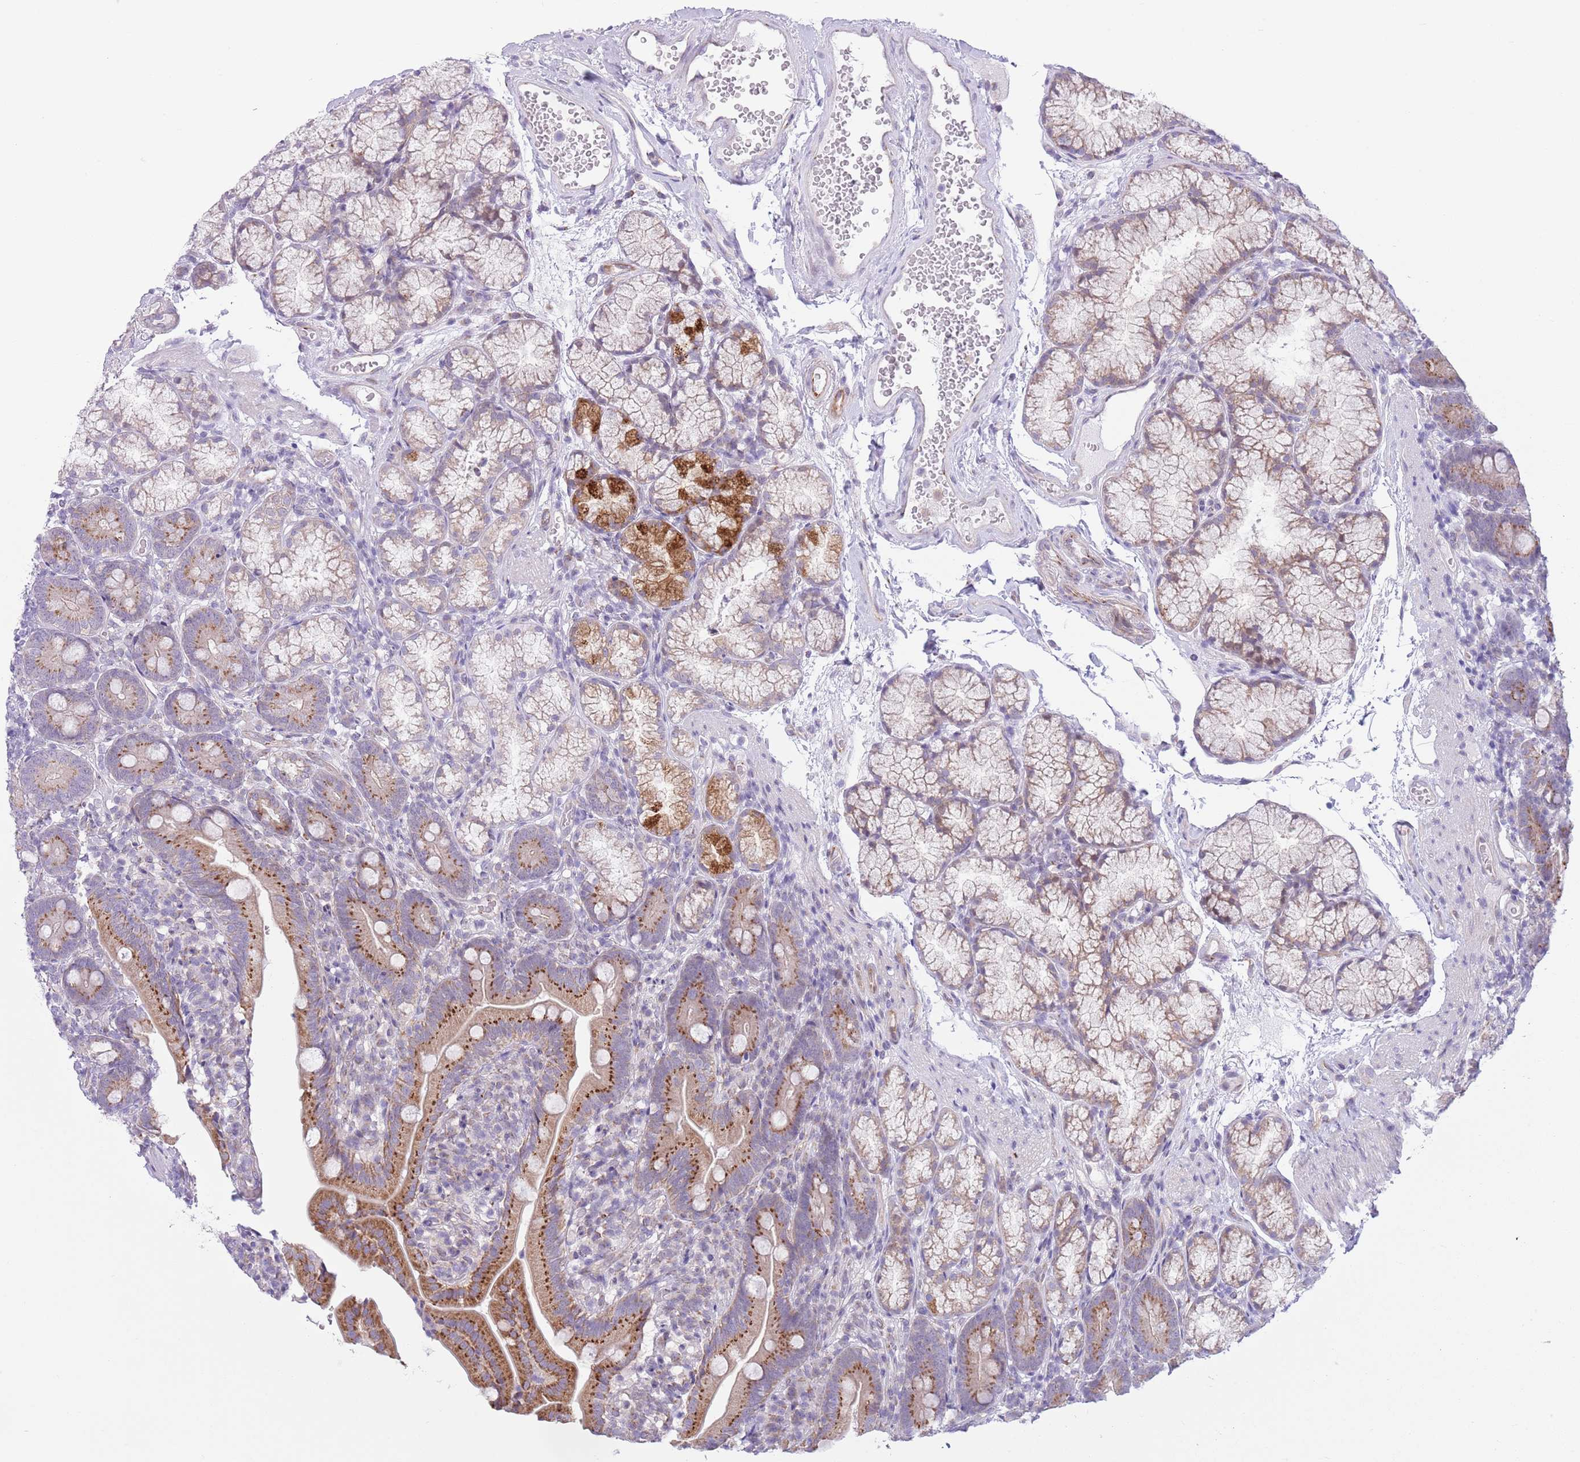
{"staining": {"intensity": "strong", "quantity": "25%-75%", "location": "cytoplasmic/membranous"}, "tissue": "duodenum", "cell_type": "Glandular cells", "image_type": "normal", "snomed": [{"axis": "morphology", "description": "Normal tissue, NOS"}, {"axis": "topography", "description": "Duodenum"}], "caption": "Immunohistochemistry (DAB (3,3'-diaminobenzidine)) staining of benign duodenum demonstrates strong cytoplasmic/membranous protein staining in about 25%-75% of glandular cells. (Brightfield microscopy of DAB IHC at high magnification).", "gene": "C20orf96", "patient": {"sex": "female", "age": 67}}